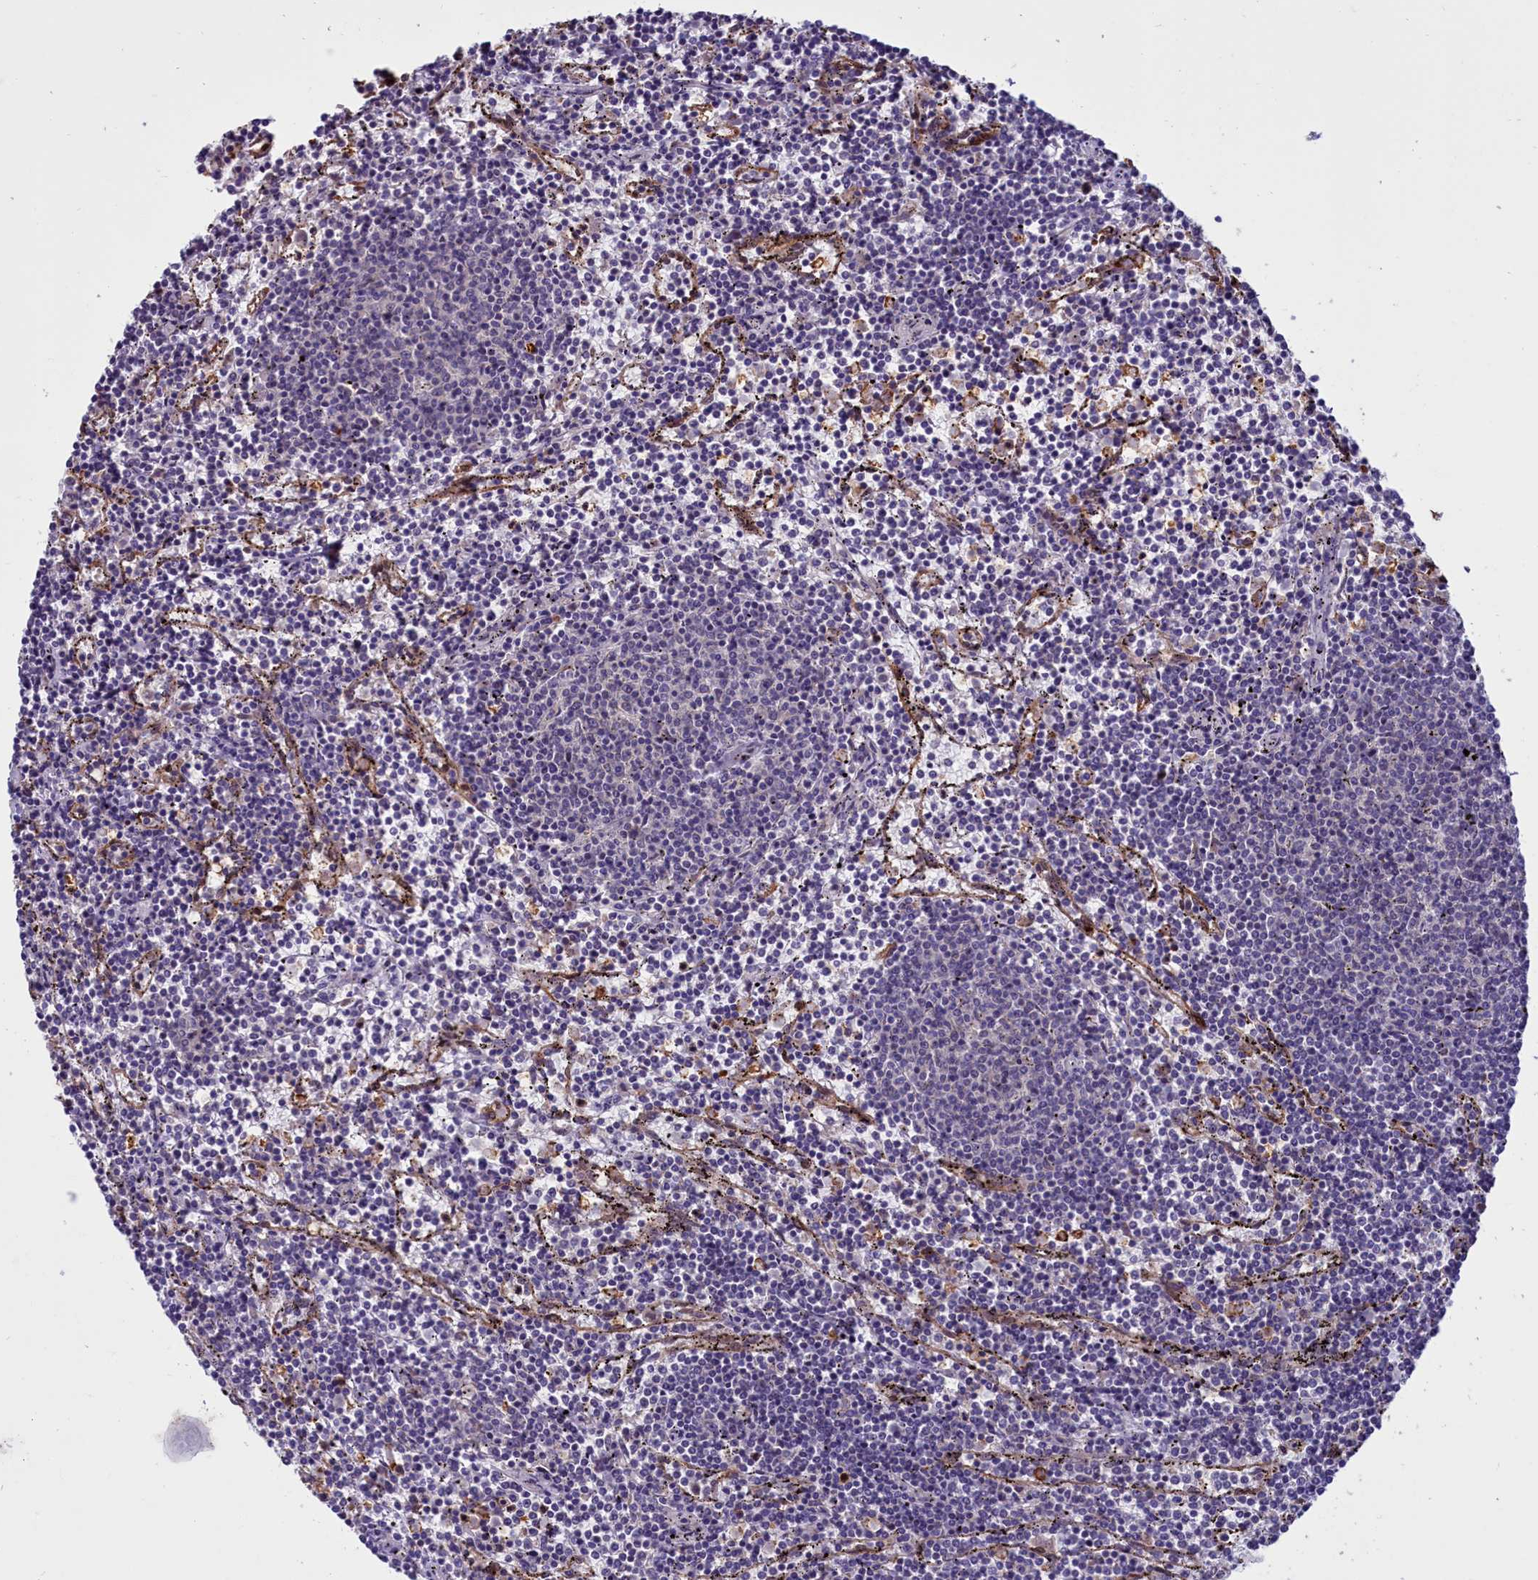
{"staining": {"intensity": "negative", "quantity": "none", "location": "none"}, "tissue": "lymphoma", "cell_type": "Tumor cells", "image_type": "cancer", "snomed": [{"axis": "morphology", "description": "Malignant lymphoma, non-Hodgkin's type, Low grade"}, {"axis": "topography", "description": "Spleen"}], "caption": "Immunohistochemical staining of low-grade malignant lymphoma, non-Hodgkin's type demonstrates no significant expression in tumor cells. Nuclei are stained in blue.", "gene": "BCAR1", "patient": {"sex": "female", "age": 50}}